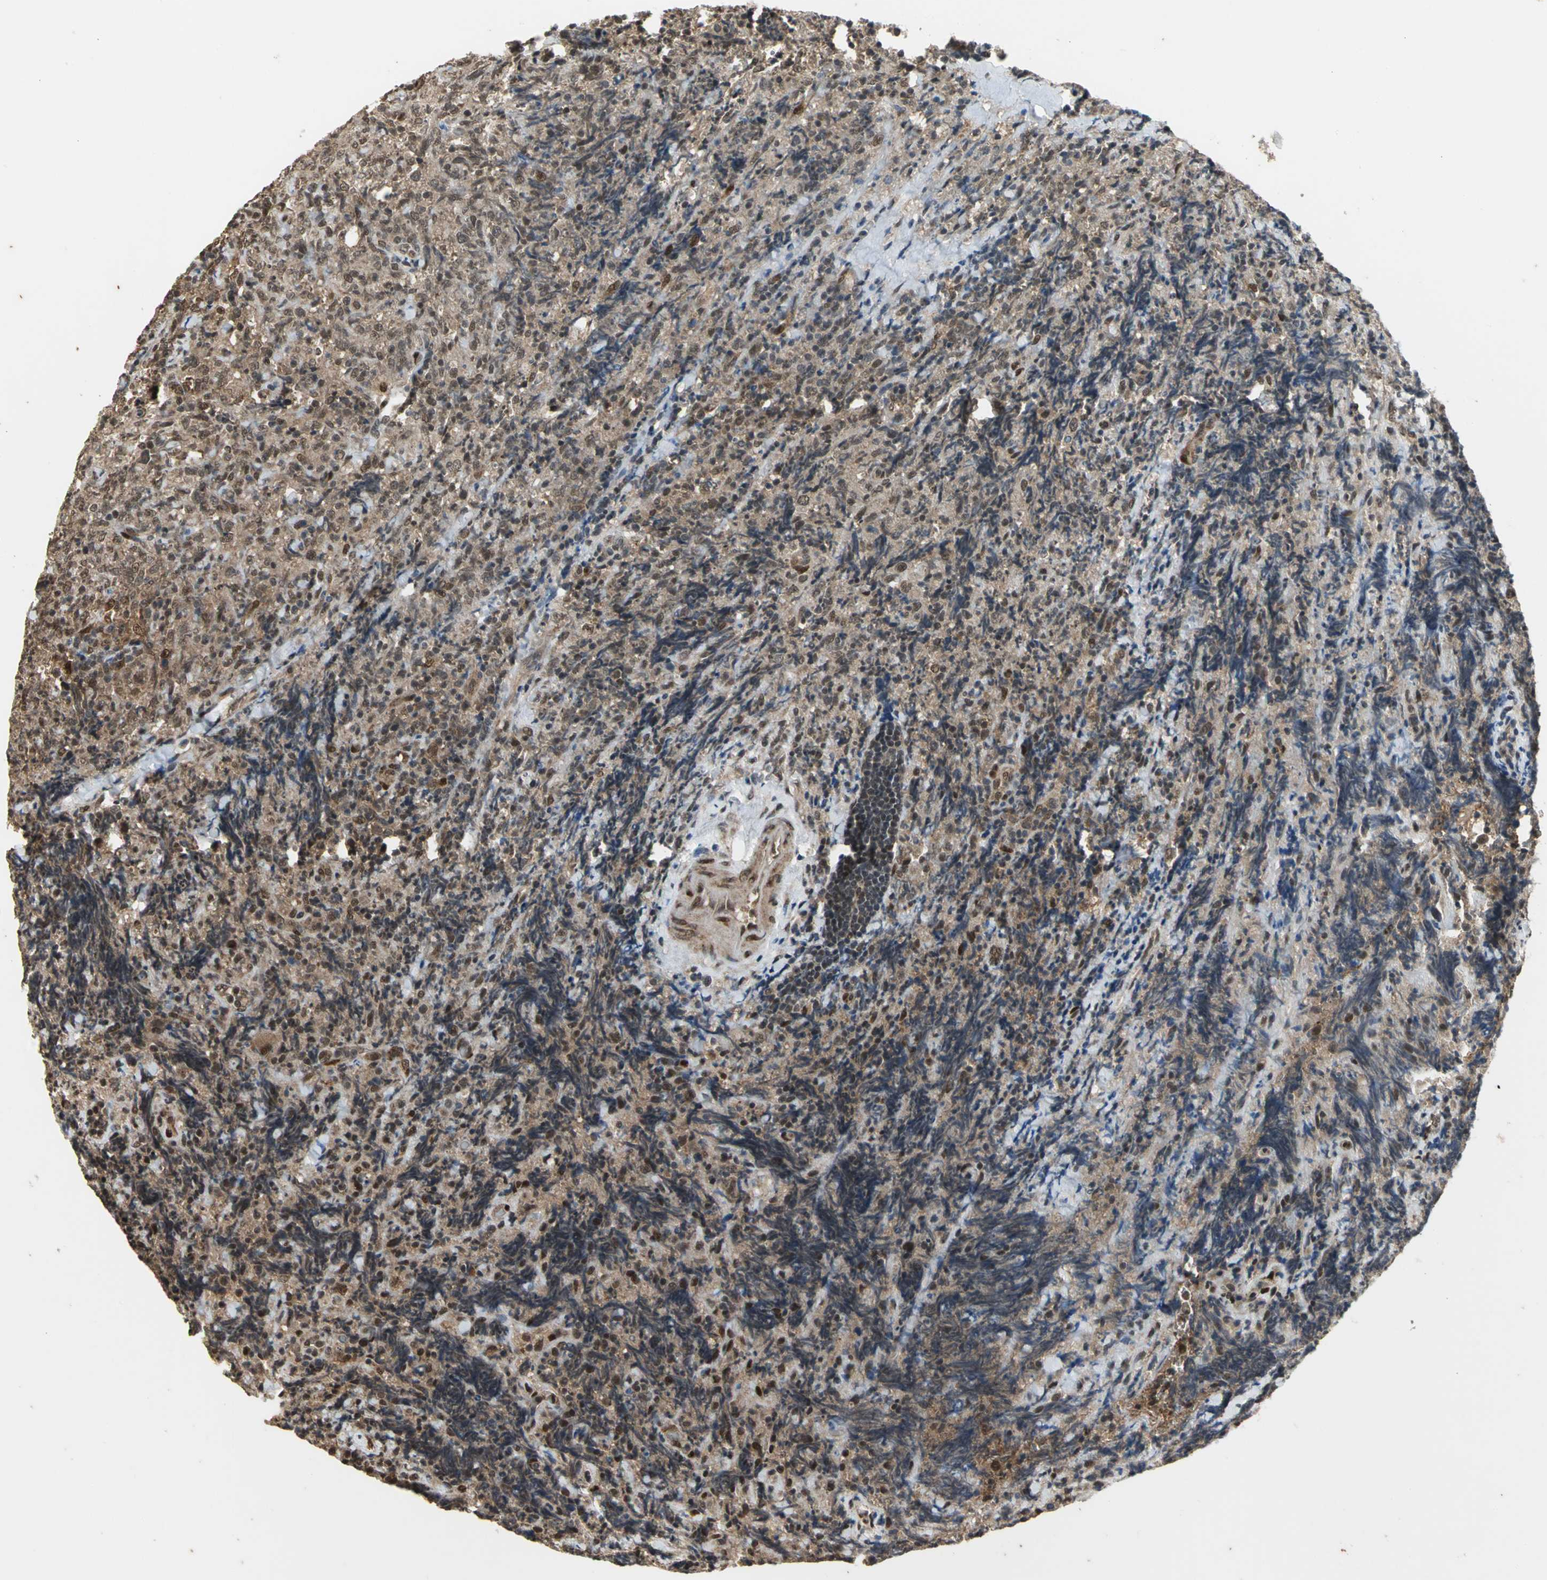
{"staining": {"intensity": "moderate", "quantity": ">75%", "location": "cytoplasmic/membranous"}, "tissue": "lymphoma", "cell_type": "Tumor cells", "image_type": "cancer", "snomed": [{"axis": "morphology", "description": "Malignant lymphoma, non-Hodgkin's type, High grade"}, {"axis": "topography", "description": "Tonsil"}], "caption": "Lymphoma stained with a protein marker reveals moderate staining in tumor cells.", "gene": "NOTCH3", "patient": {"sex": "female", "age": 36}}